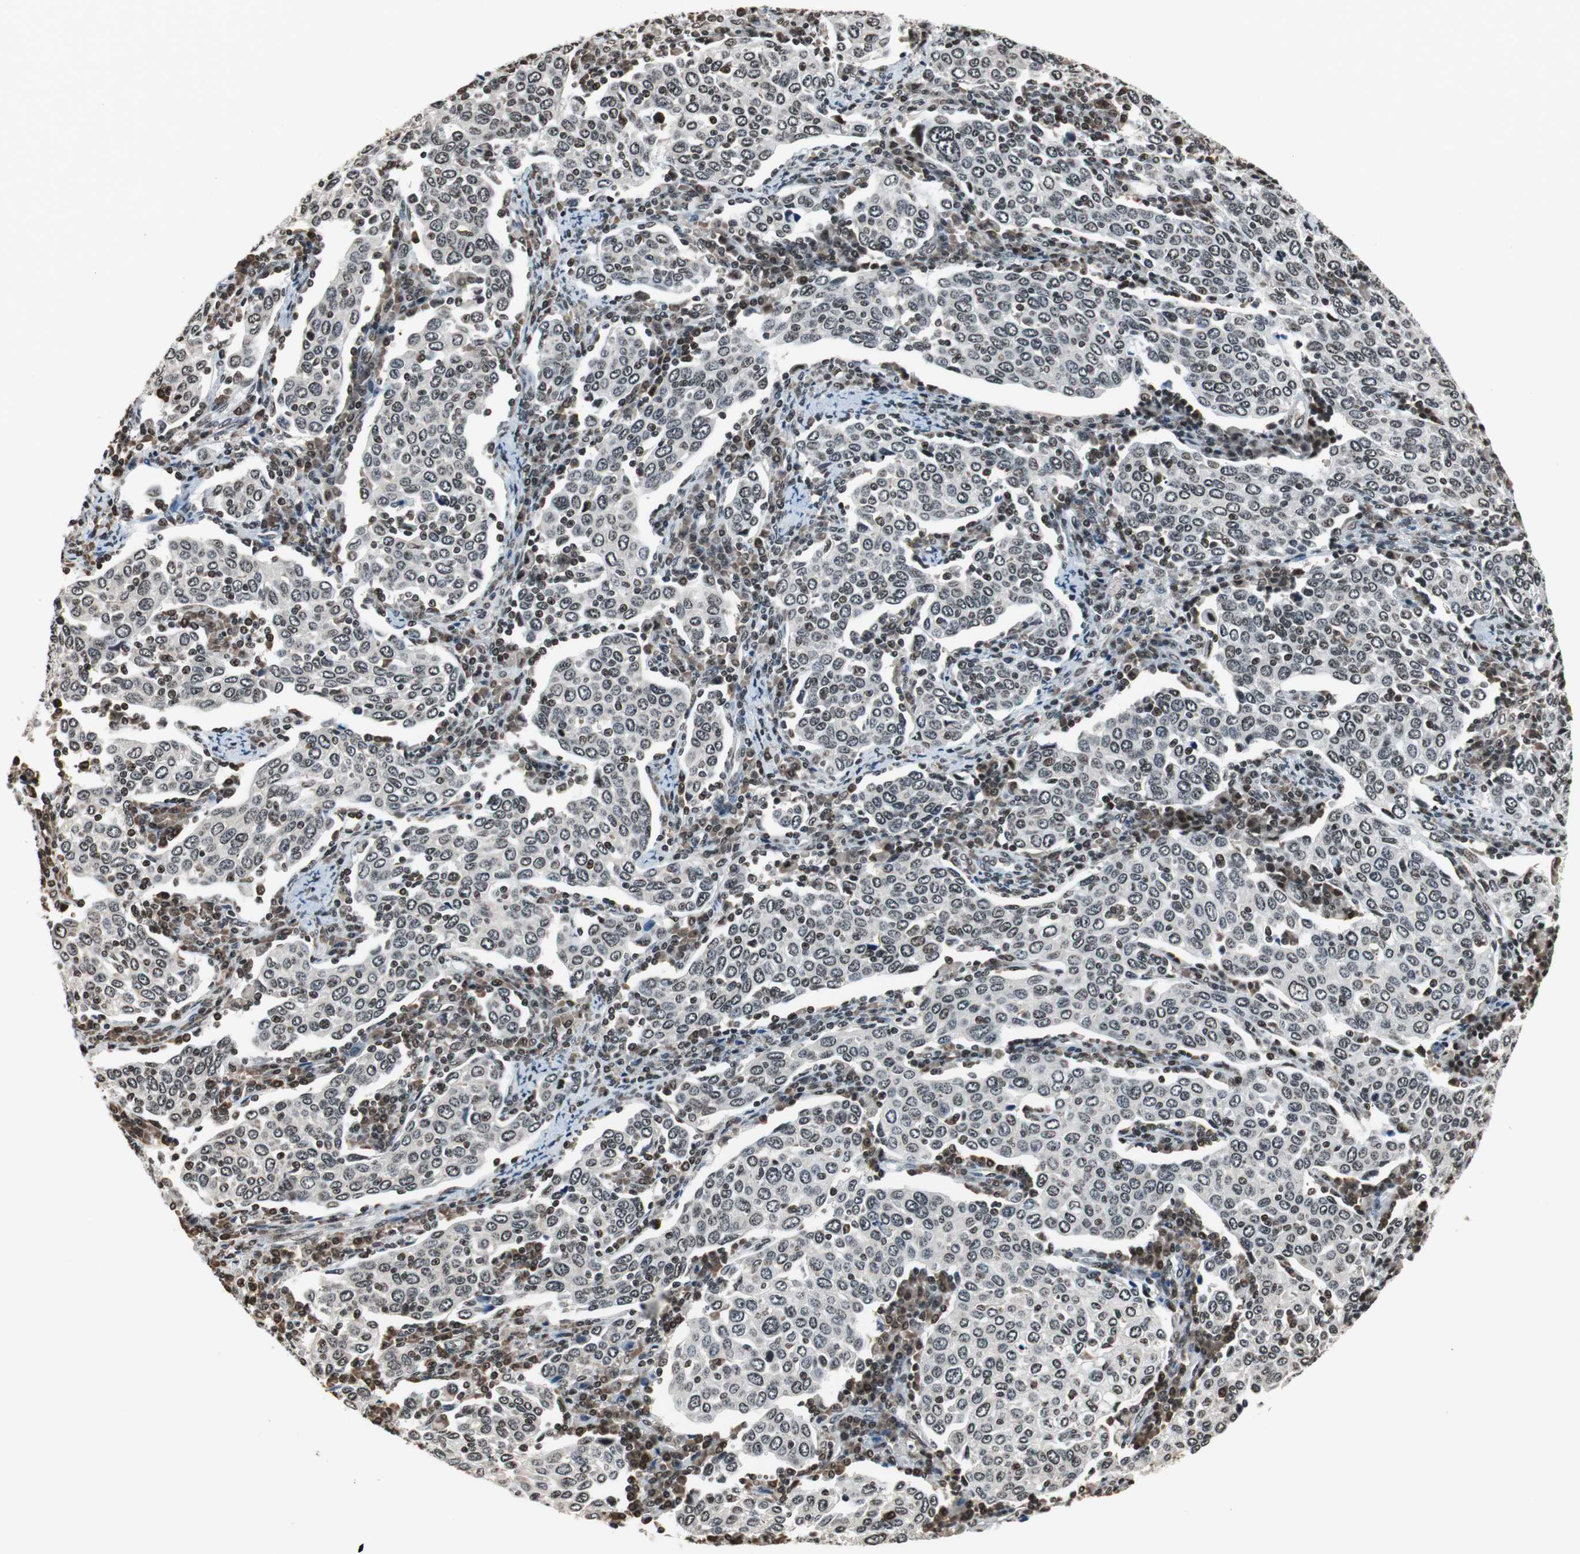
{"staining": {"intensity": "weak", "quantity": "25%-75%", "location": "nuclear"}, "tissue": "cervical cancer", "cell_type": "Tumor cells", "image_type": "cancer", "snomed": [{"axis": "morphology", "description": "Squamous cell carcinoma, NOS"}, {"axis": "topography", "description": "Cervix"}], "caption": "There is low levels of weak nuclear expression in tumor cells of squamous cell carcinoma (cervical), as demonstrated by immunohistochemical staining (brown color).", "gene": "REST", "patient": {"sex": "female", "age": 40}}